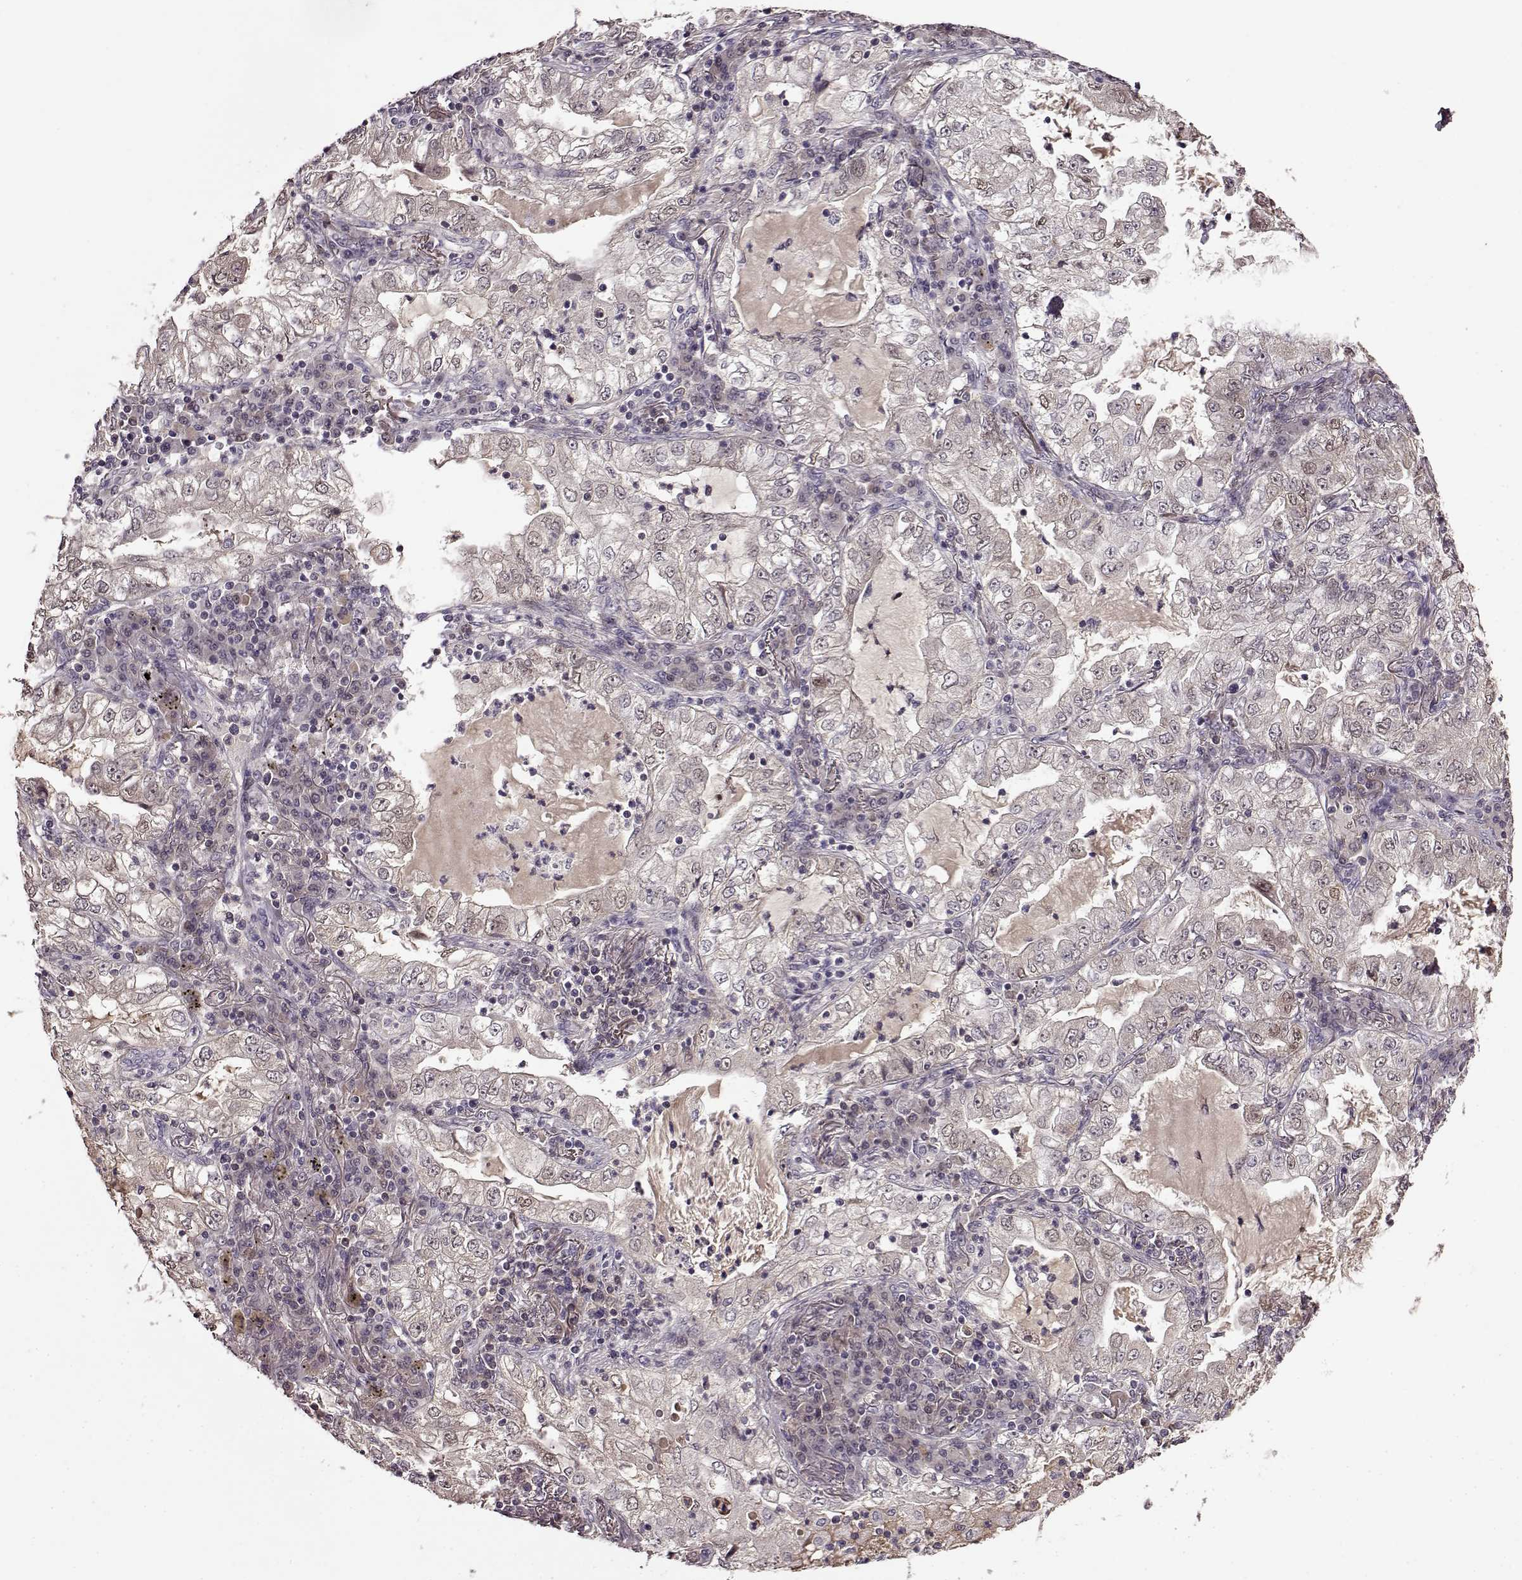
{"staining": {"intensity": "negative", "quantity": "none", "location": "none"}, "tissue": "lung cancer", "cell_type": "Tumor cells", "image_type": "cancer", "snomed": [{"axis": "morphology", "description": "Adenocarcinoma, NOS"}, {"axis": "topography", "description": "Lung"}], "caption": "There is no significant expression in tumor cells of lung adenocarcinoma.", "gene": "MAIP1", "patient": {"sex": "female", "age": 73}}